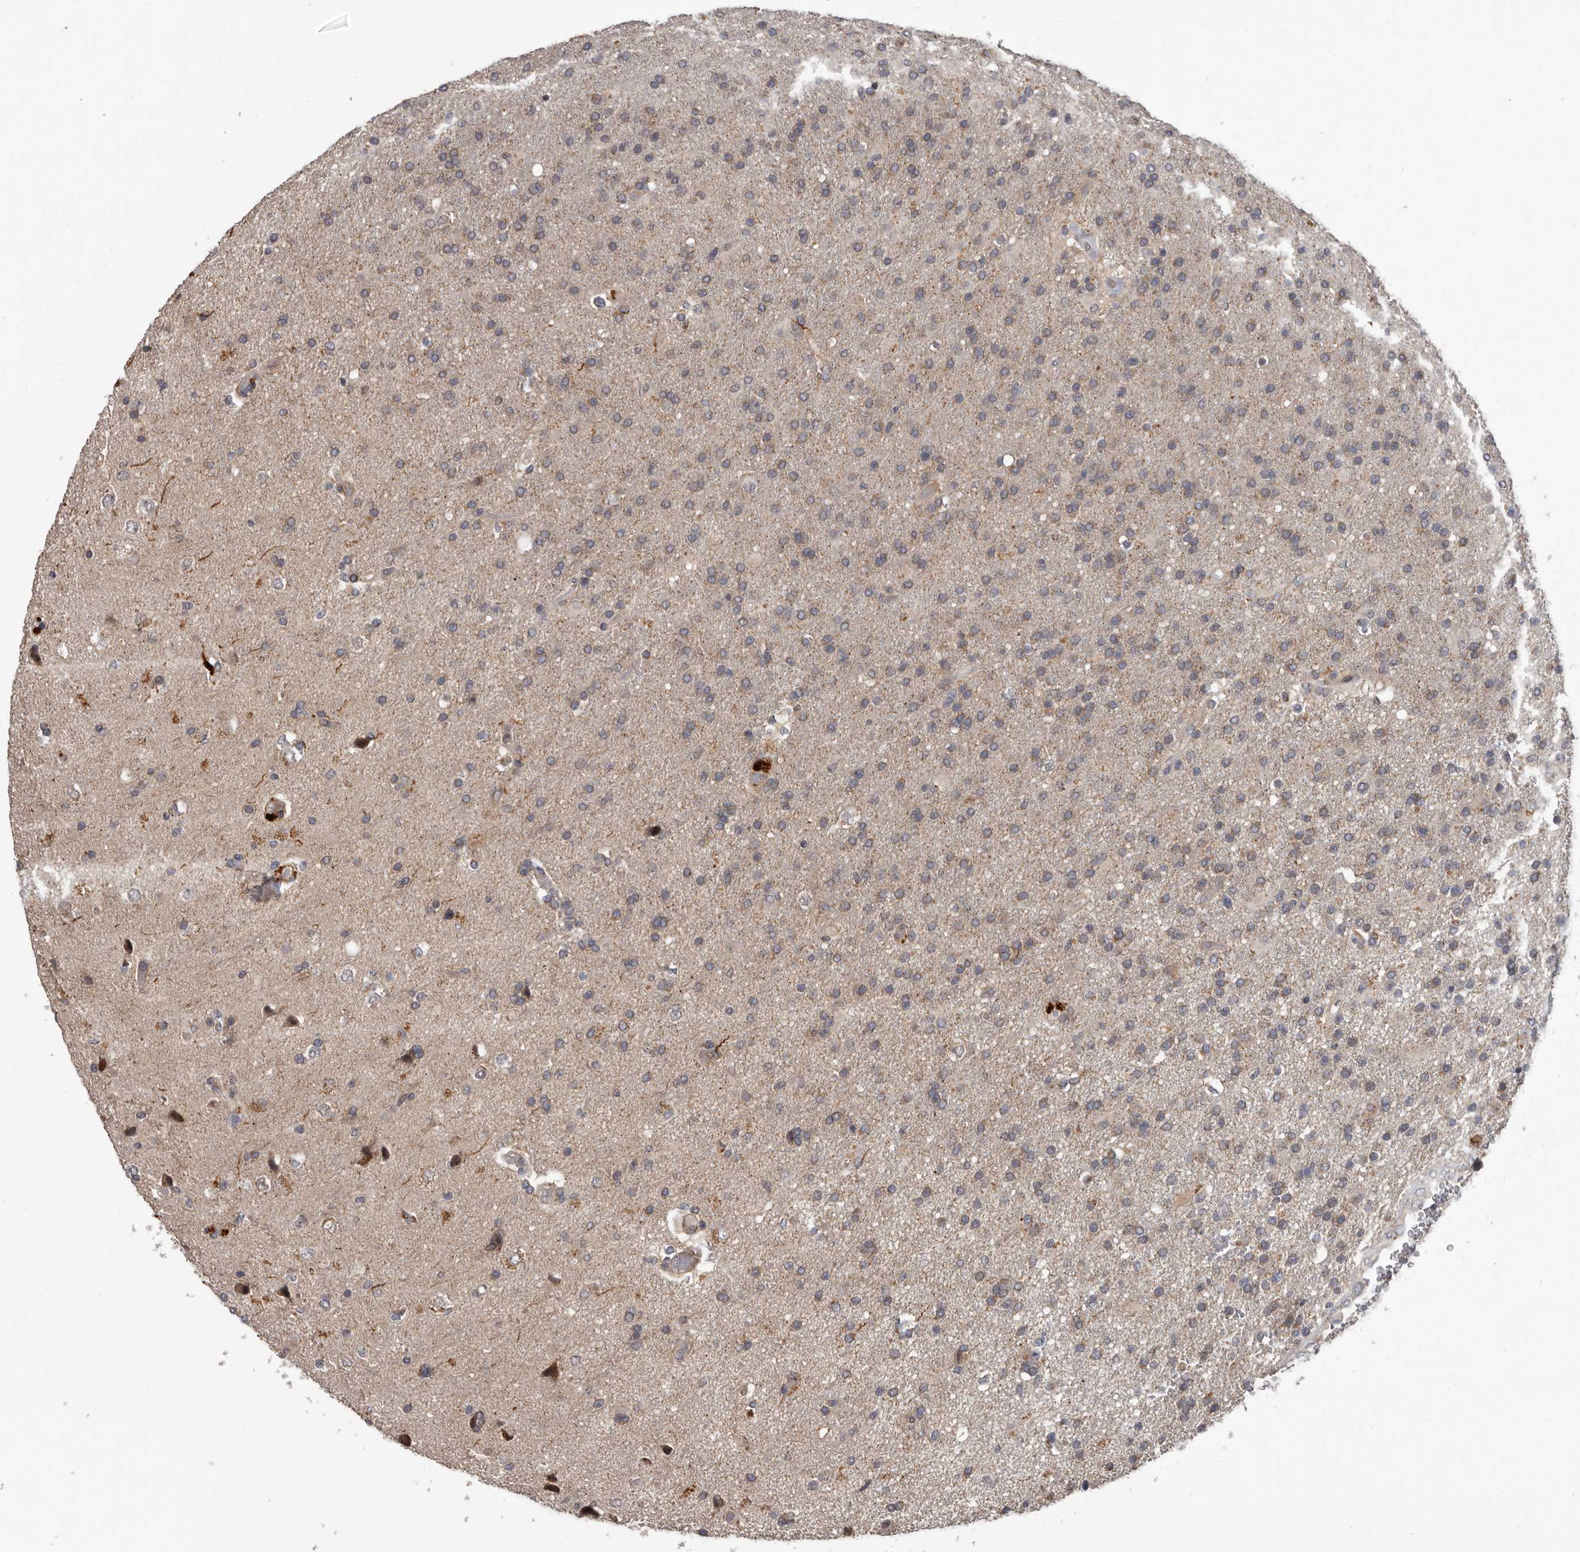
{"staining": {"intensity": "weak", "quantity": "25%-75%", "location": "cytoplasmic/membranous"}, "tissue": "glioma", "cell_type": "Tumor cells", "image_type": "cancer", "snomed": [{"axis": "morphology", "description": "Glioma, malignant, High grade"}, {"axis": "topography", "description": "Brain"}], "caption": "This image reveals IHC staining of glioma, with low weak cytoplasmic/membranous expression in about 25%-75% of tumor cells.", "gene": "FGFR4", "patient": {"sex": "male", "age": 72}}